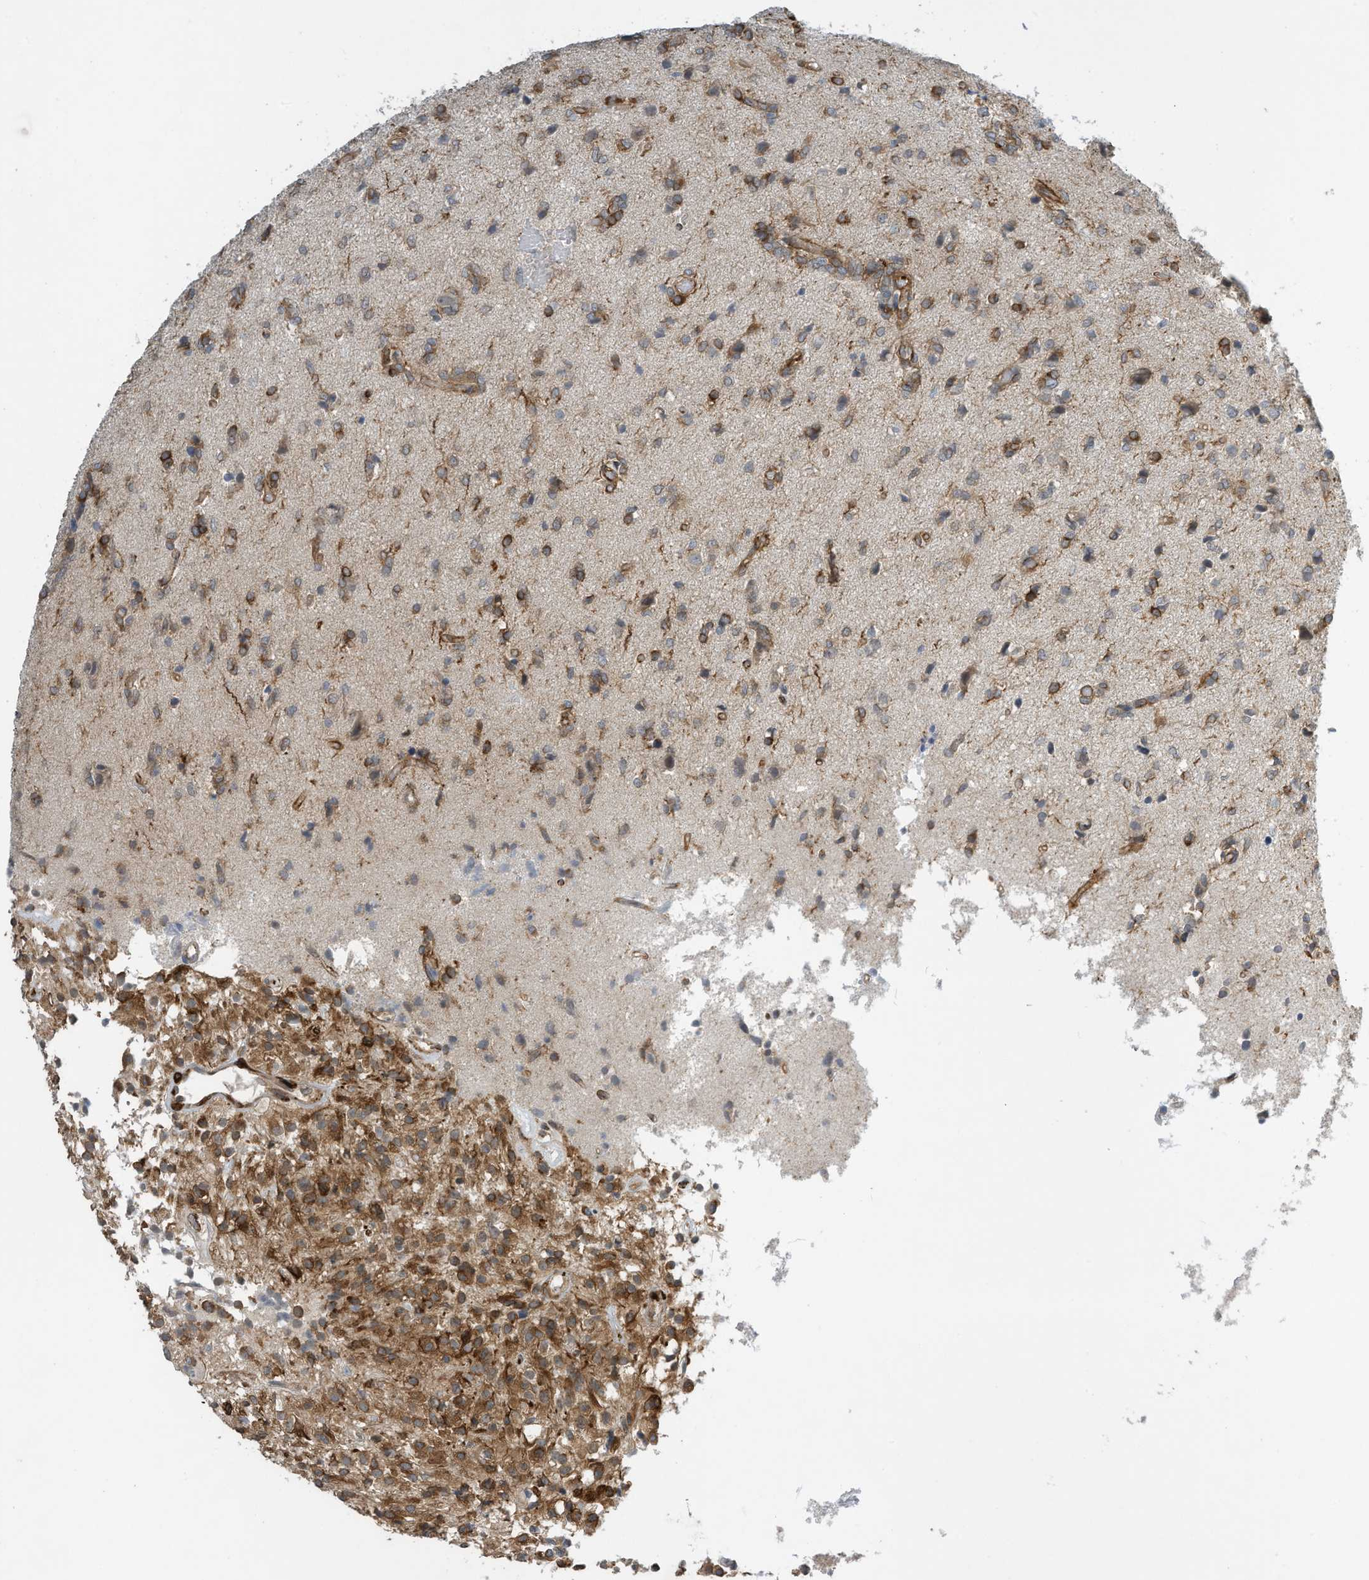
{"staining": {"intensity": "moderate", "quantity": "25%-75%", "location": "cytoplasmic/membranous"}, "tissue": "glioma", "cell_type": "Tumor cells", "image_type": "cancer", "snomed": [{"axis": "morphology", "description": "Glioma, malignant, High grade"}, {"axis": "topography", "description": "Brain"}], "caption": "The photomicrograph exhibits a brown stain indicating the presence of a protein in the cytoplasmic/membranous of tumor cells in glioma.", "gene": "ZBTB45", "patient": {"sex": "female", "age": 59}}